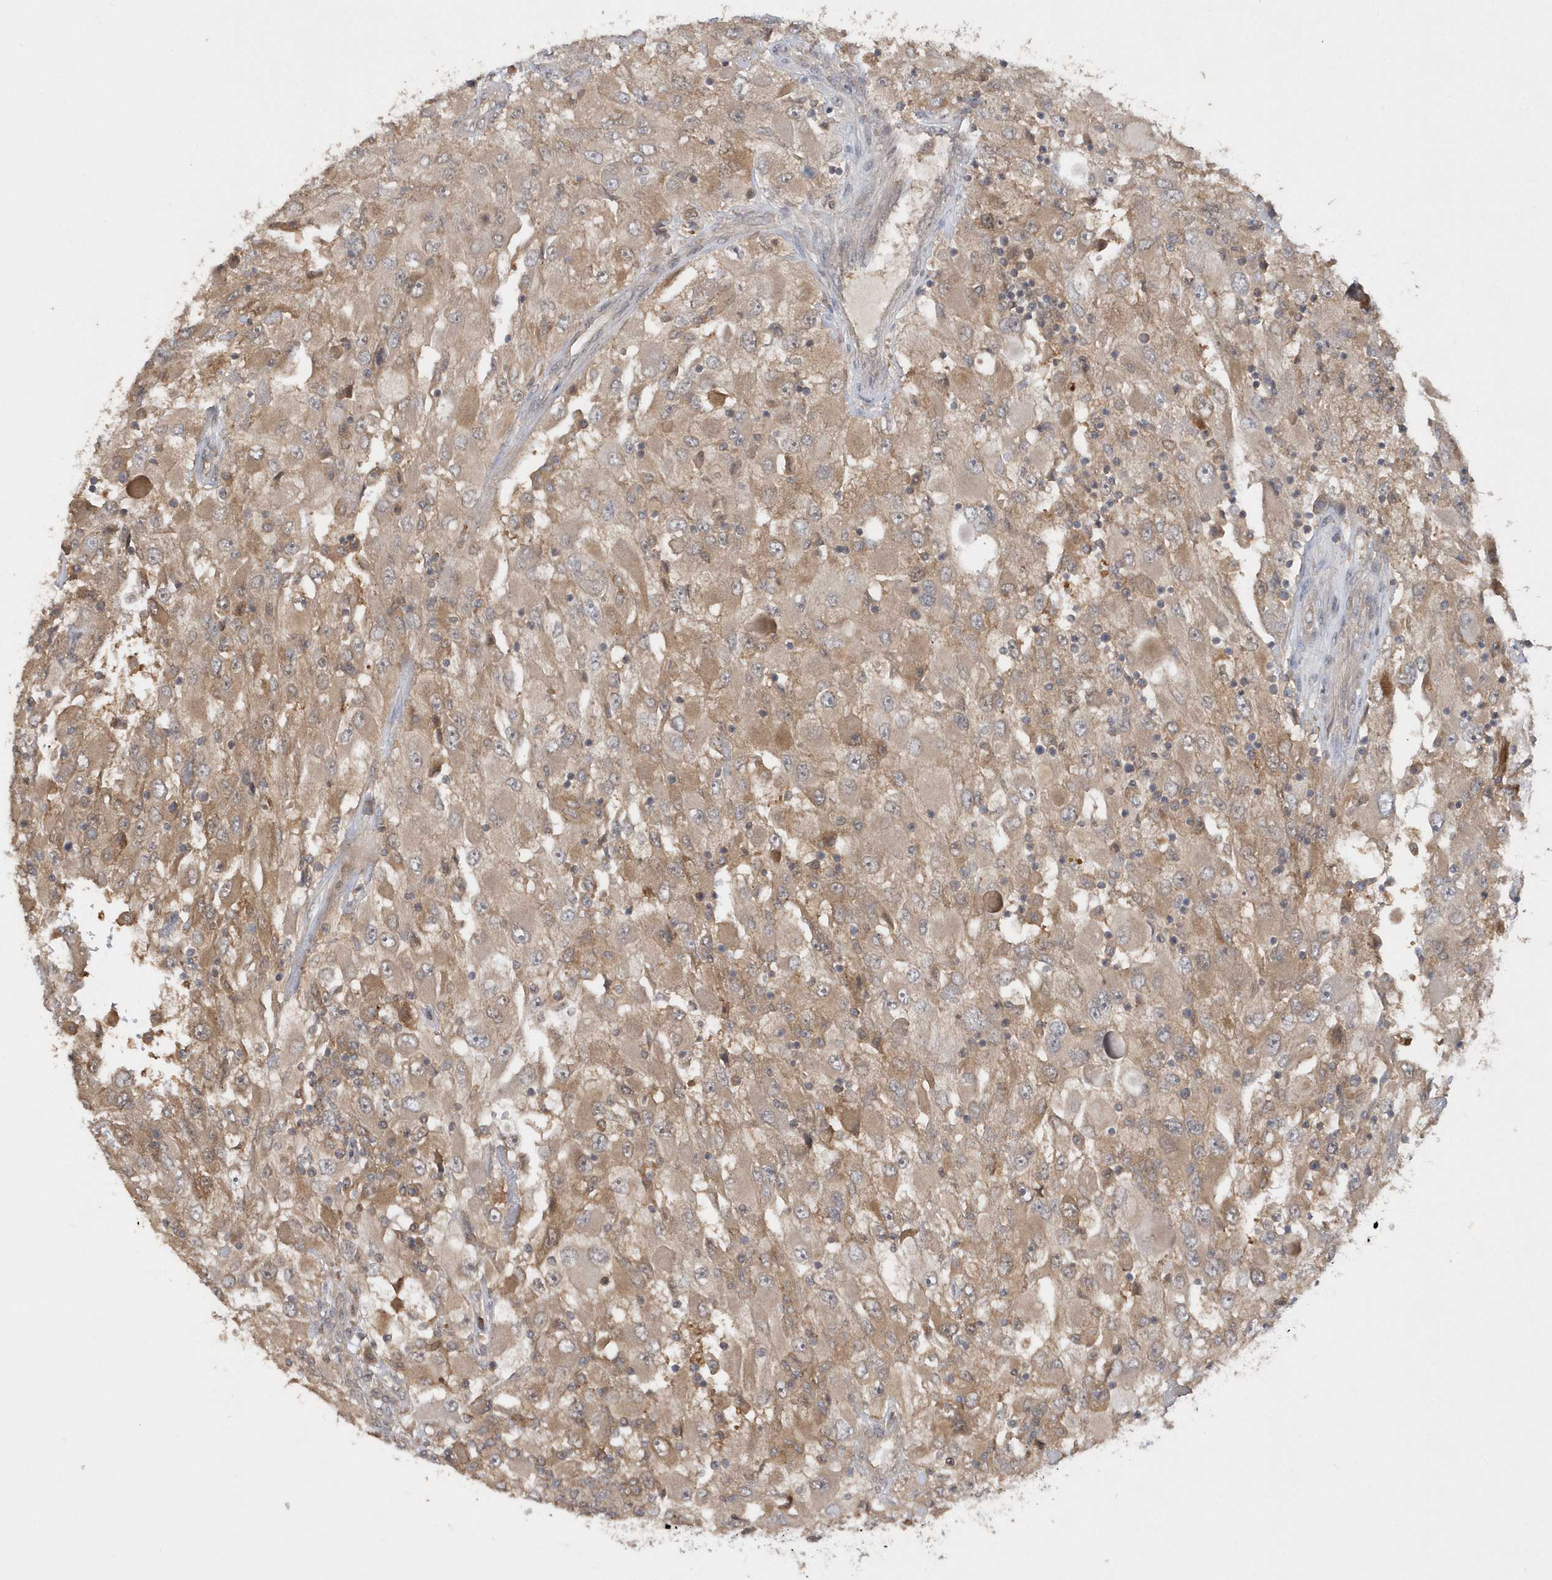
{"staining": {"intensity": "moderate", "quantity": "25%-75%", "location": "cytoplasmic/membranous"}, "tissue": "renal cancer", "cell_type": "Tumor cells", "image_type": "cancer", "snomed": [{"axis": "morphology", "description": "Adenocarcinoma, NOS"}, {"axis": "topography", "description": "Kidney"}], "caption": "This is a micrograph of IHC staining of renal cancer (adenocarcinoma), which shows moderate staining in the cytoplasmic/membranous of tumor cells.", "gene": "RPE", "patient": {"sex": "female", "age": 52}}